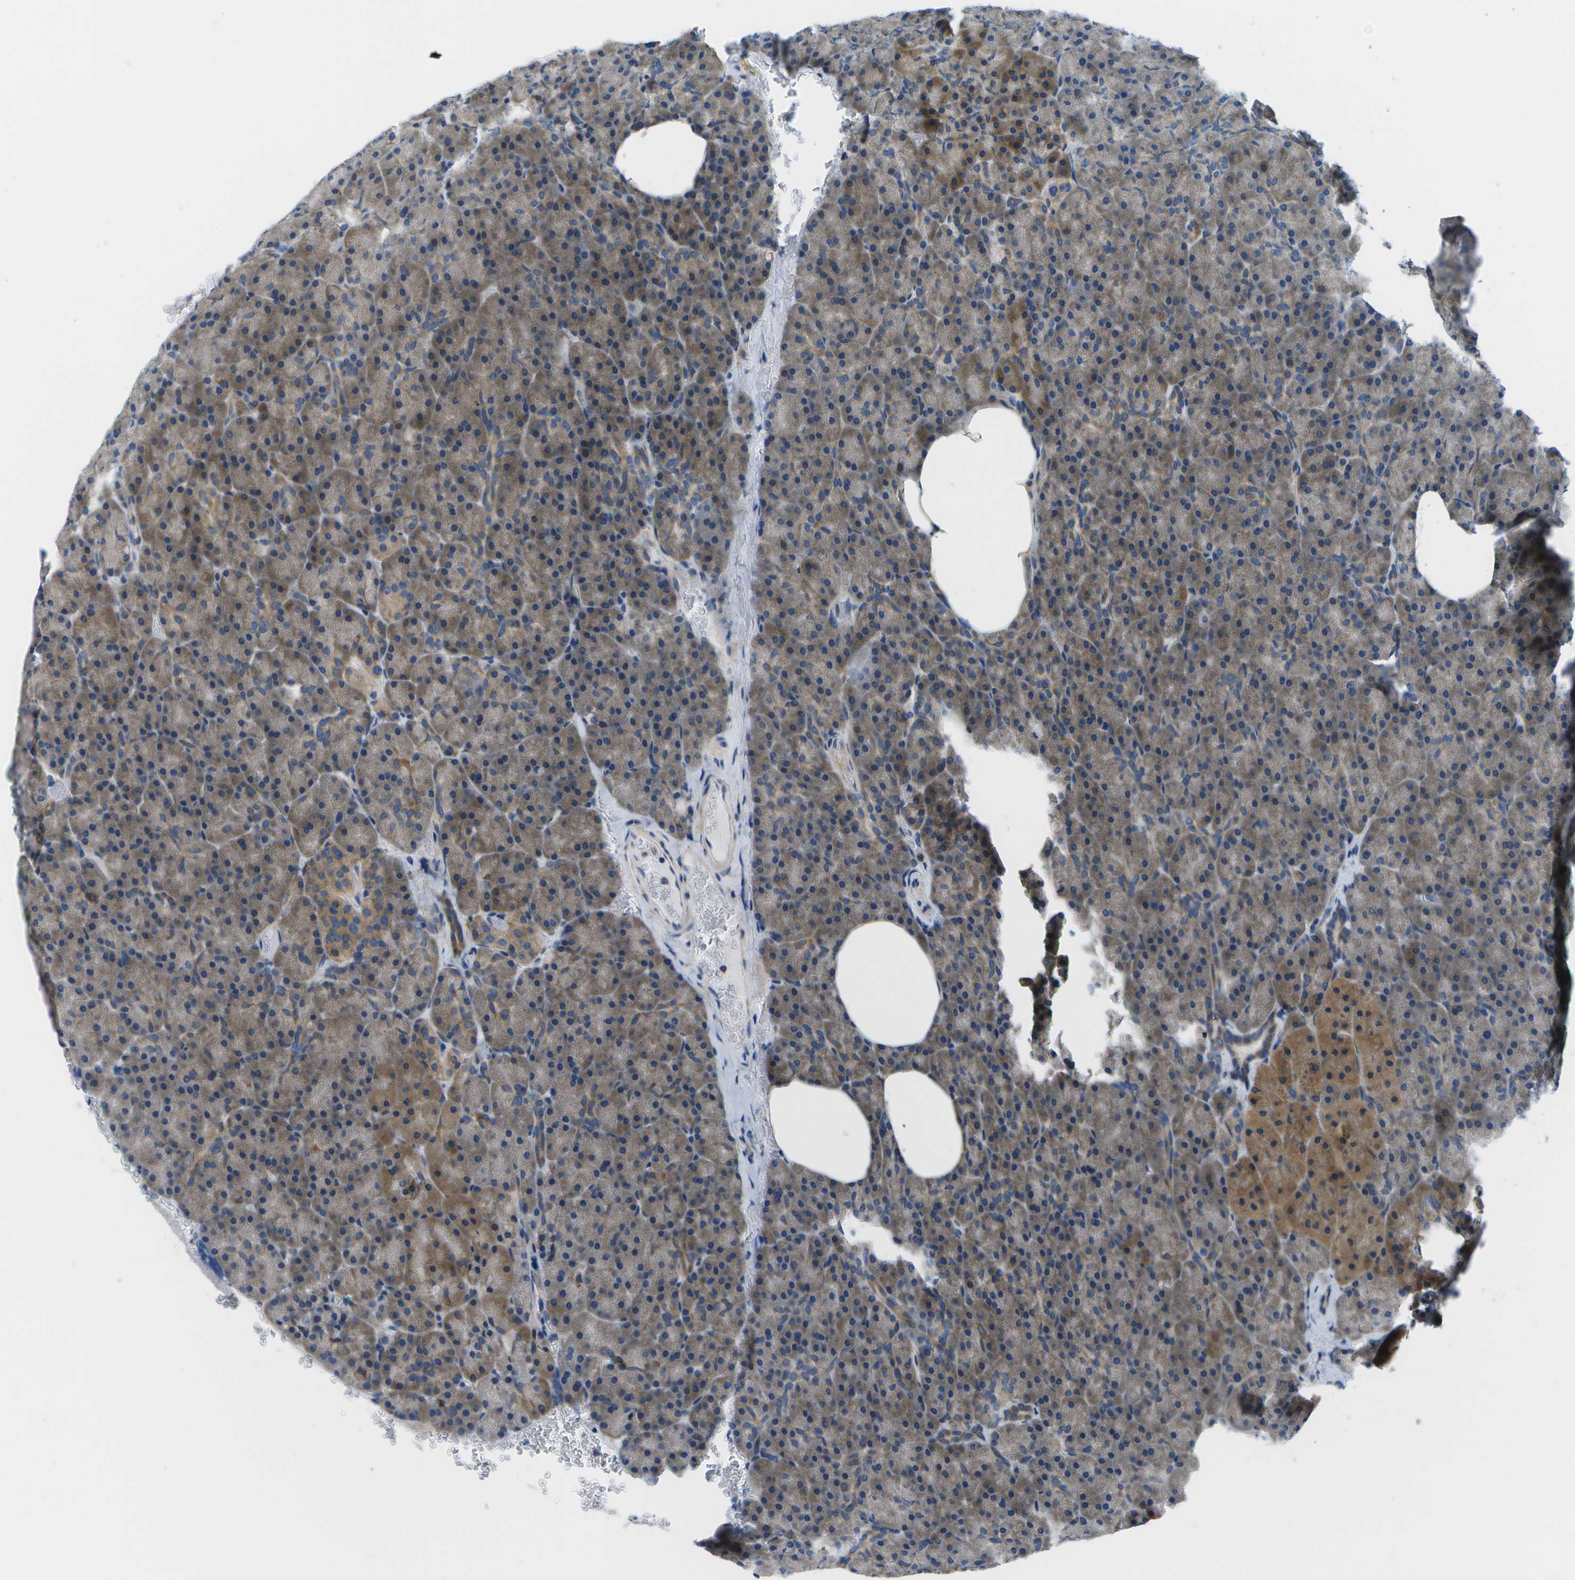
{"staining": {"intensity": "moderate", "quantity": ">75%", "location": "cytoplasmic/membranous"}, "tissue": "pancreas", "cell_type": "Exocrine glandular cells", "image_type": "normal", "snomed": [{"axis": "morphology", "description": "Normal tissue, NOS"}, {"axis": "topography", "description": "Pancreas"}], "caption": "A photomicrograph of human pancreas stained for a protein shows moderate cytoplasmic/membranous brown staining in exocrine glandular cells. The staining was performed using DAB (3,3'-diaminobenzidine), with brown indicating positive protein expression. Nuclei are stained blue with hematoxylin.", "gene": "GDF5", "patient": {"sex": "female", "age": 35}}